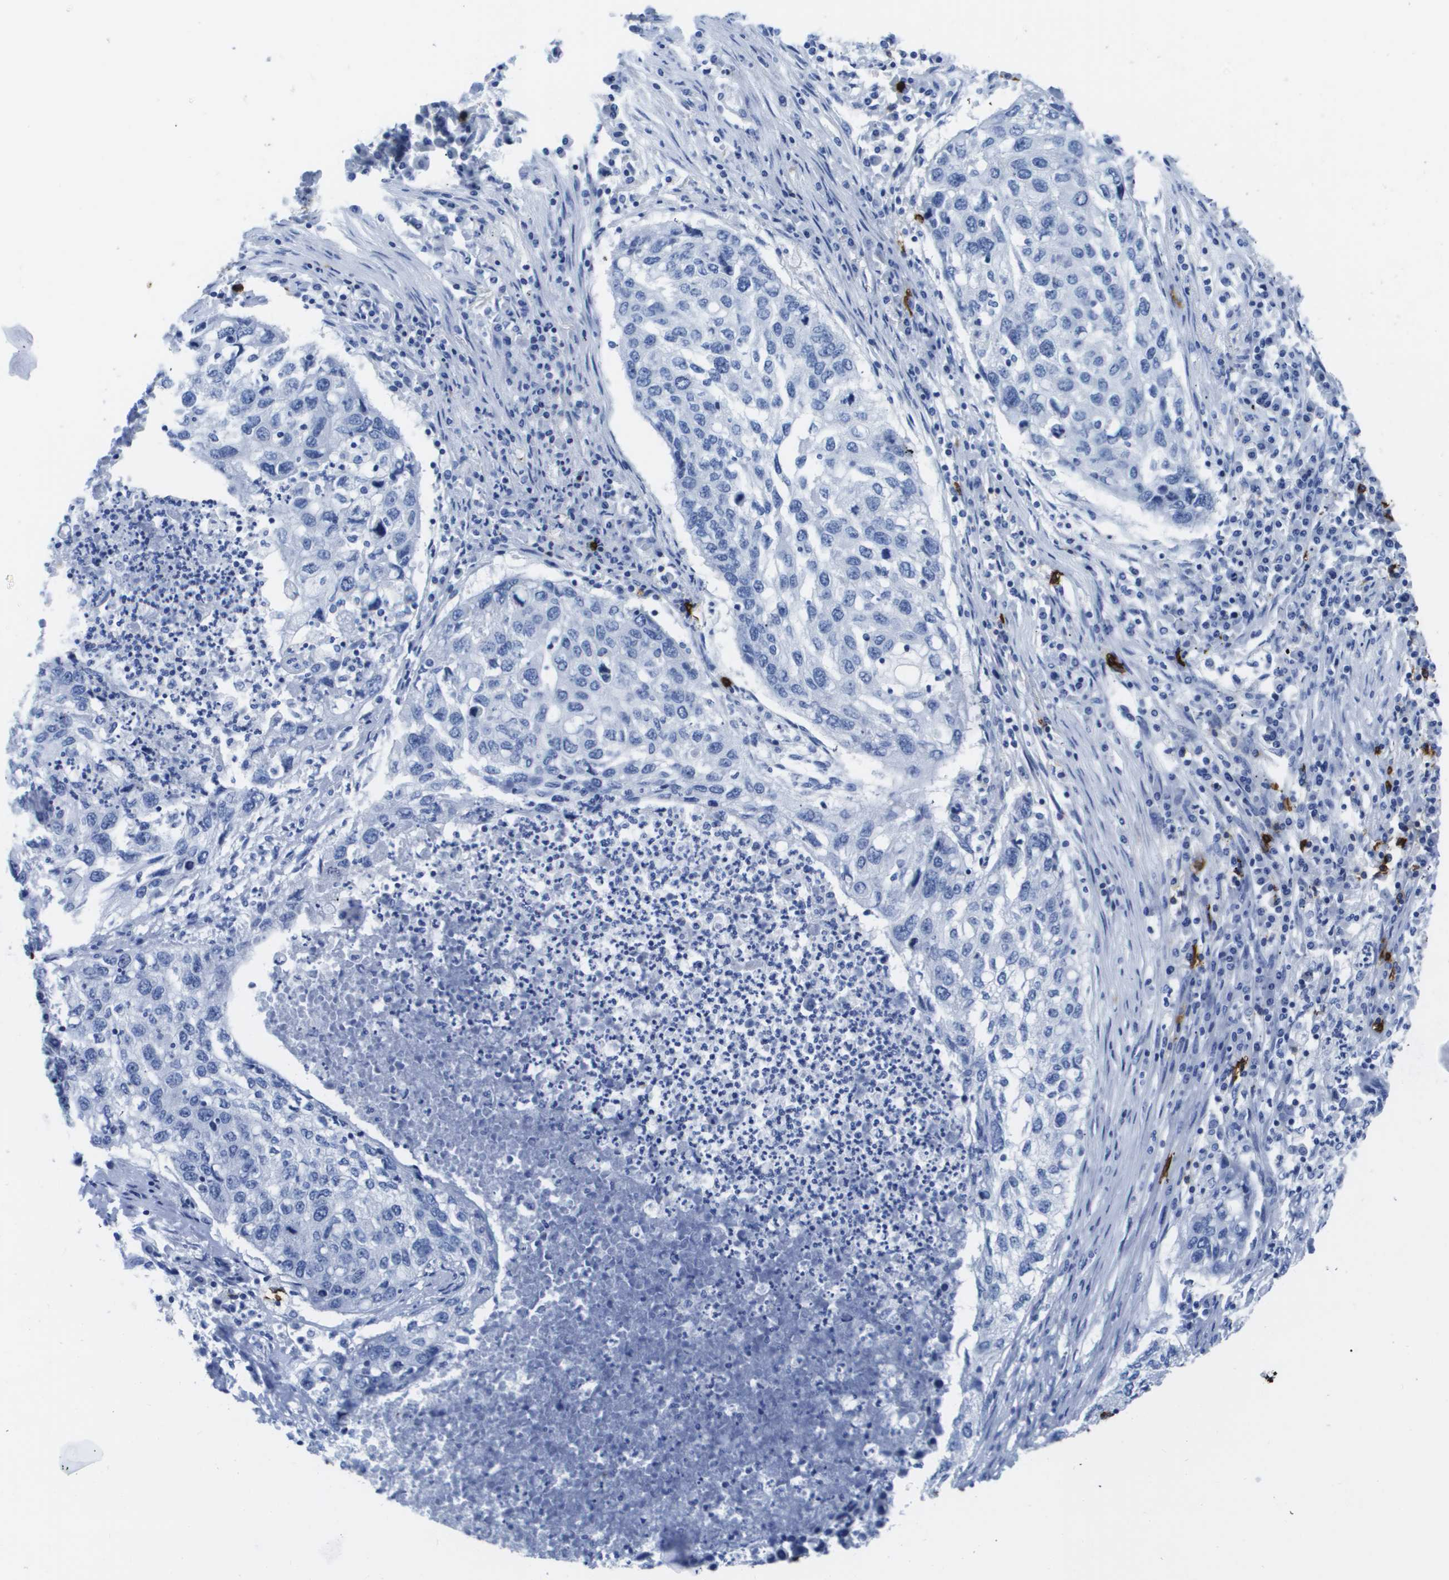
{"staining": {"intensity": "negative", "quantity": "none", "location": "none"}, "tissue": "lung cancer", "cell_type": "Tumor cells", "image_type": "cancer", "snomed": [{"axis": "morphology", "description": "Squamous cell carcinoma, NOS"}, {"axis": "topography", "description": "Lung"}], "caption": "This is a micrograph of IHC staining of squamous cell carcinoma (lung), which shows no positivity in tumor cells. (Brightfield microscopy of DAB (3,3'-diaminobenzidine) immunohistochemistry (IHC) at high magnification).", "gene": "MS4A1", "patient": {"sex": "female", "age": 63}}